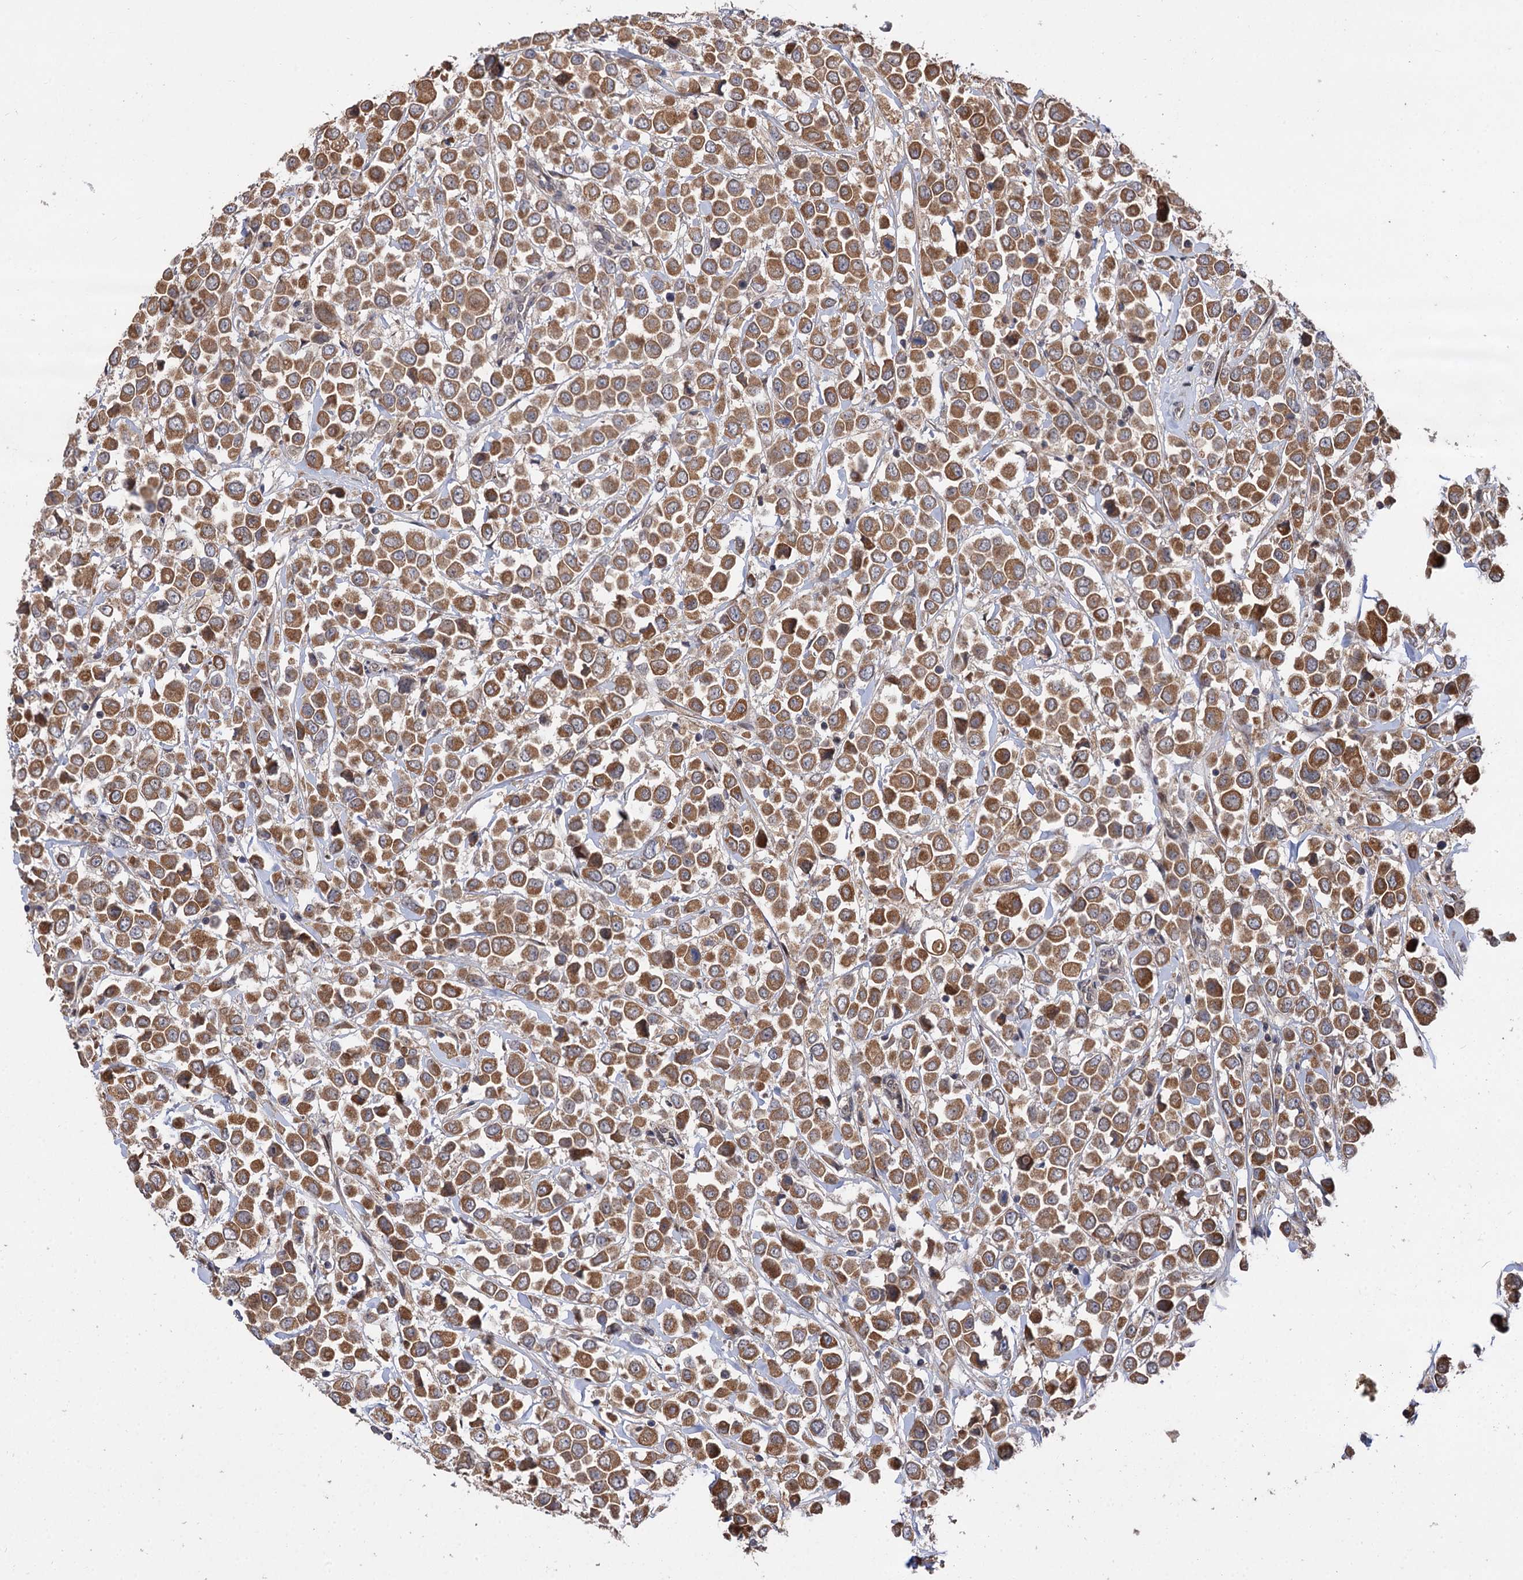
{"staining": {"intensity": "moderate", "quantity": ">75%", "location": "cytoplasmic/membranous"}, "tissue": "breast cancer", "cell_type": "Tumor cells", "image_type": "cancer", "snomed": [{"axis": "morphology", "description": "Duct carcinoma"}, {"axis": "topography", "description": "Breast"}], "caption": "Protein expression analysis of breast cancer exhibits moderate cytoplasmic/membranous expression in approximately >75% of tumor cells.", "gene": "FBXW8", "patient": {"sex": "female", "age": 61}}